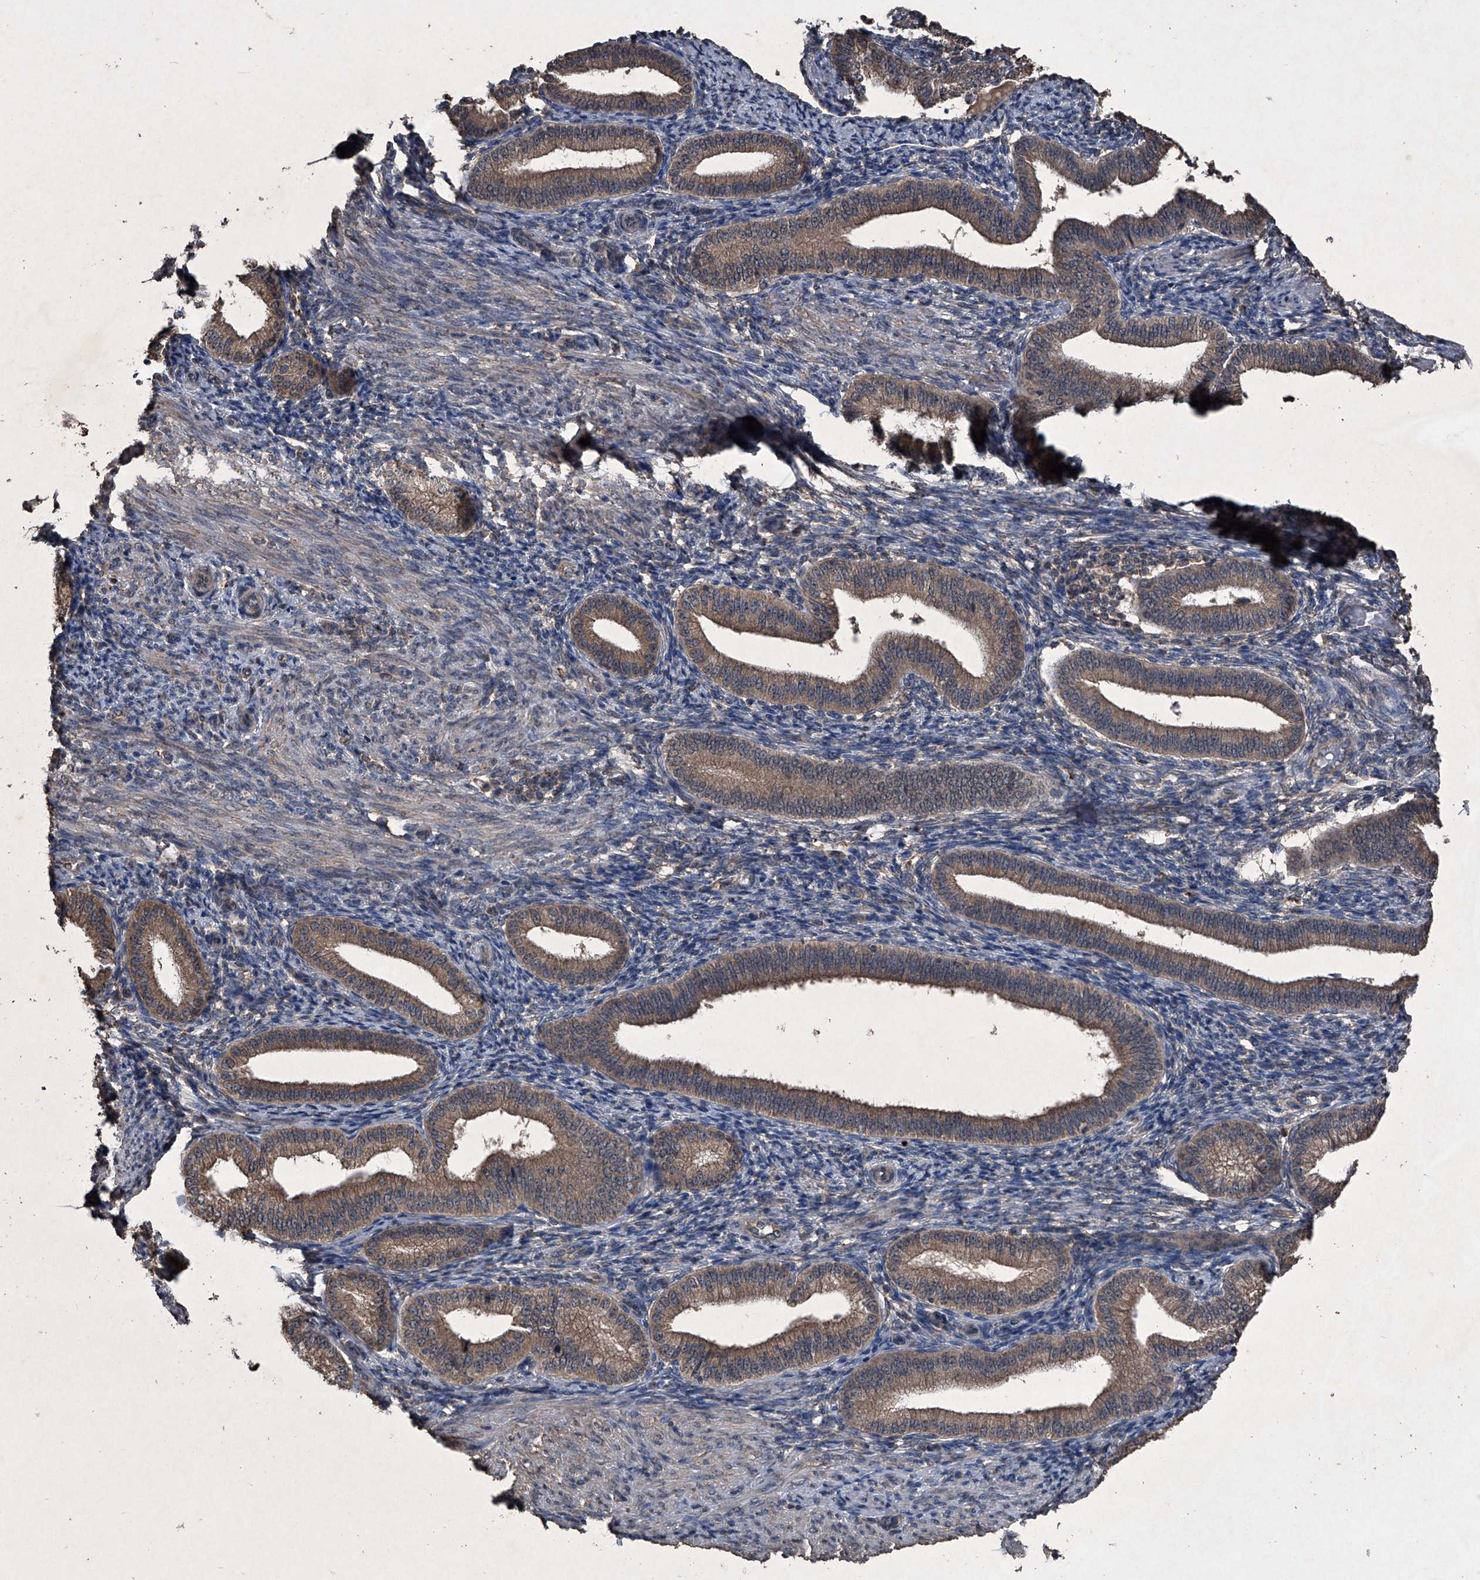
{"staining": {"intensity": "negative", "quantity": "none", "location": "none"}, "tissue": "endometrium", "cell_type": "Cells in endometrial stroma", "image_type": "normal", "snomed": [{"axis": "morphology", "description": "Normal tissue, NOS"}, {"axis": "topography", "description": "Endometrium"}], "caption": "Immunohistochemistry (IHC) of normal endometrium shows no staining in cells in endometrial stroma. The staining is performed using DAB (3,3'-diaminobenzidine) brown chromogen with nuclei counter-stained in using hematoxylin.", "gene": "MAPKAP1", "patient": {"sex": "female", "age": 39}}